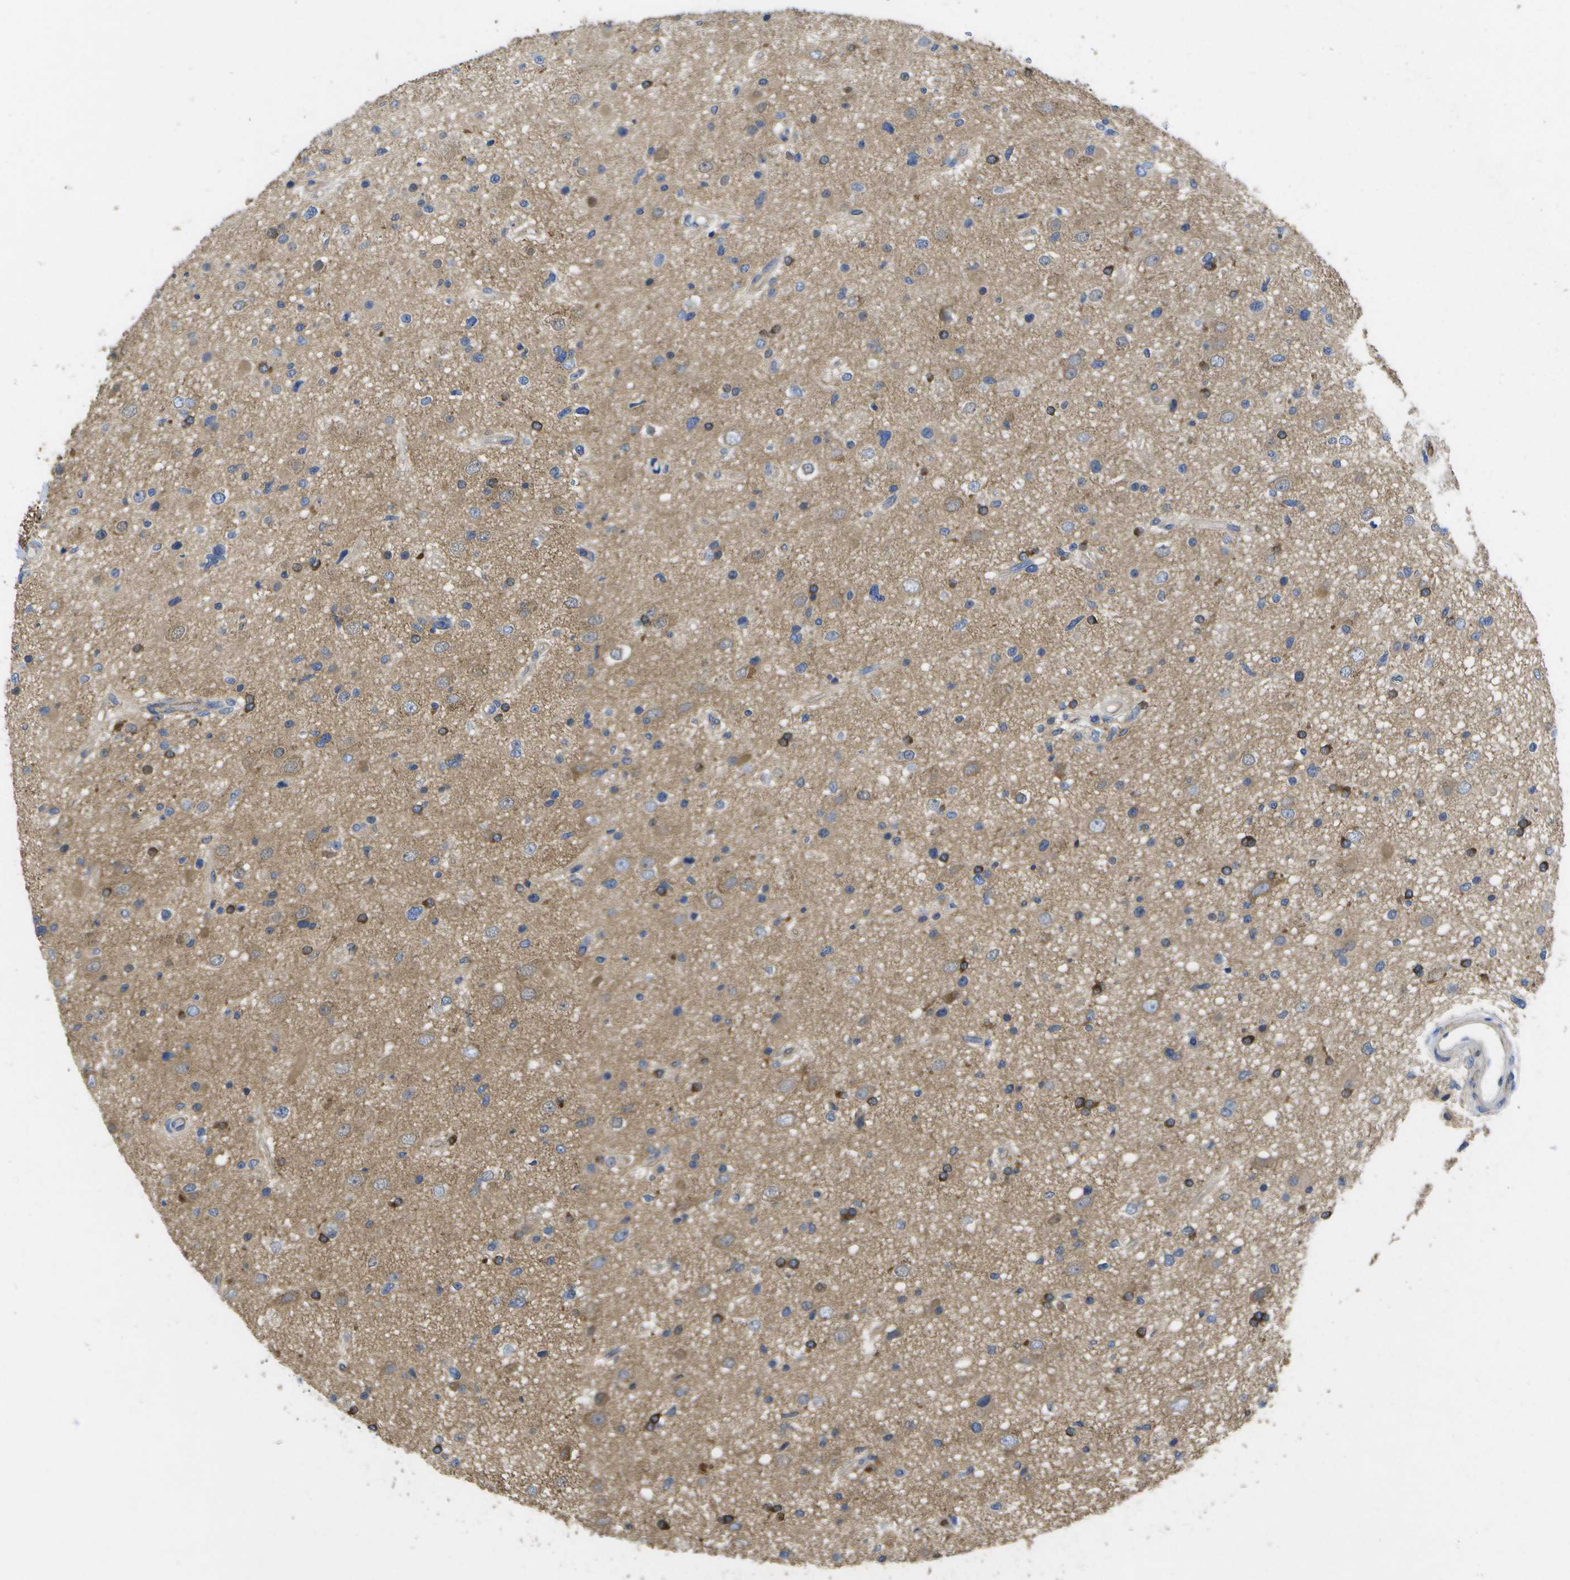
{"staining": {"intensity": "strong", "quantity": "<25%", "location": "cytoplasmic/membranous"}, "tissue": "glioma", "cell_type": "Tumor cells", "image_type": "cancer", "snomed": [{"axis": "morphology", "description": "Glioma, malignant, High grade"}, {"axis": "topography", "description": "Brain"}], "caption": "Strong cytoplasmic/membranous protein expression is identified in approximately <25% of tumor cells in high-grade glioma (malignant).", "gene": "DYSF", "patient": {"sex": "male", "age": 33}}